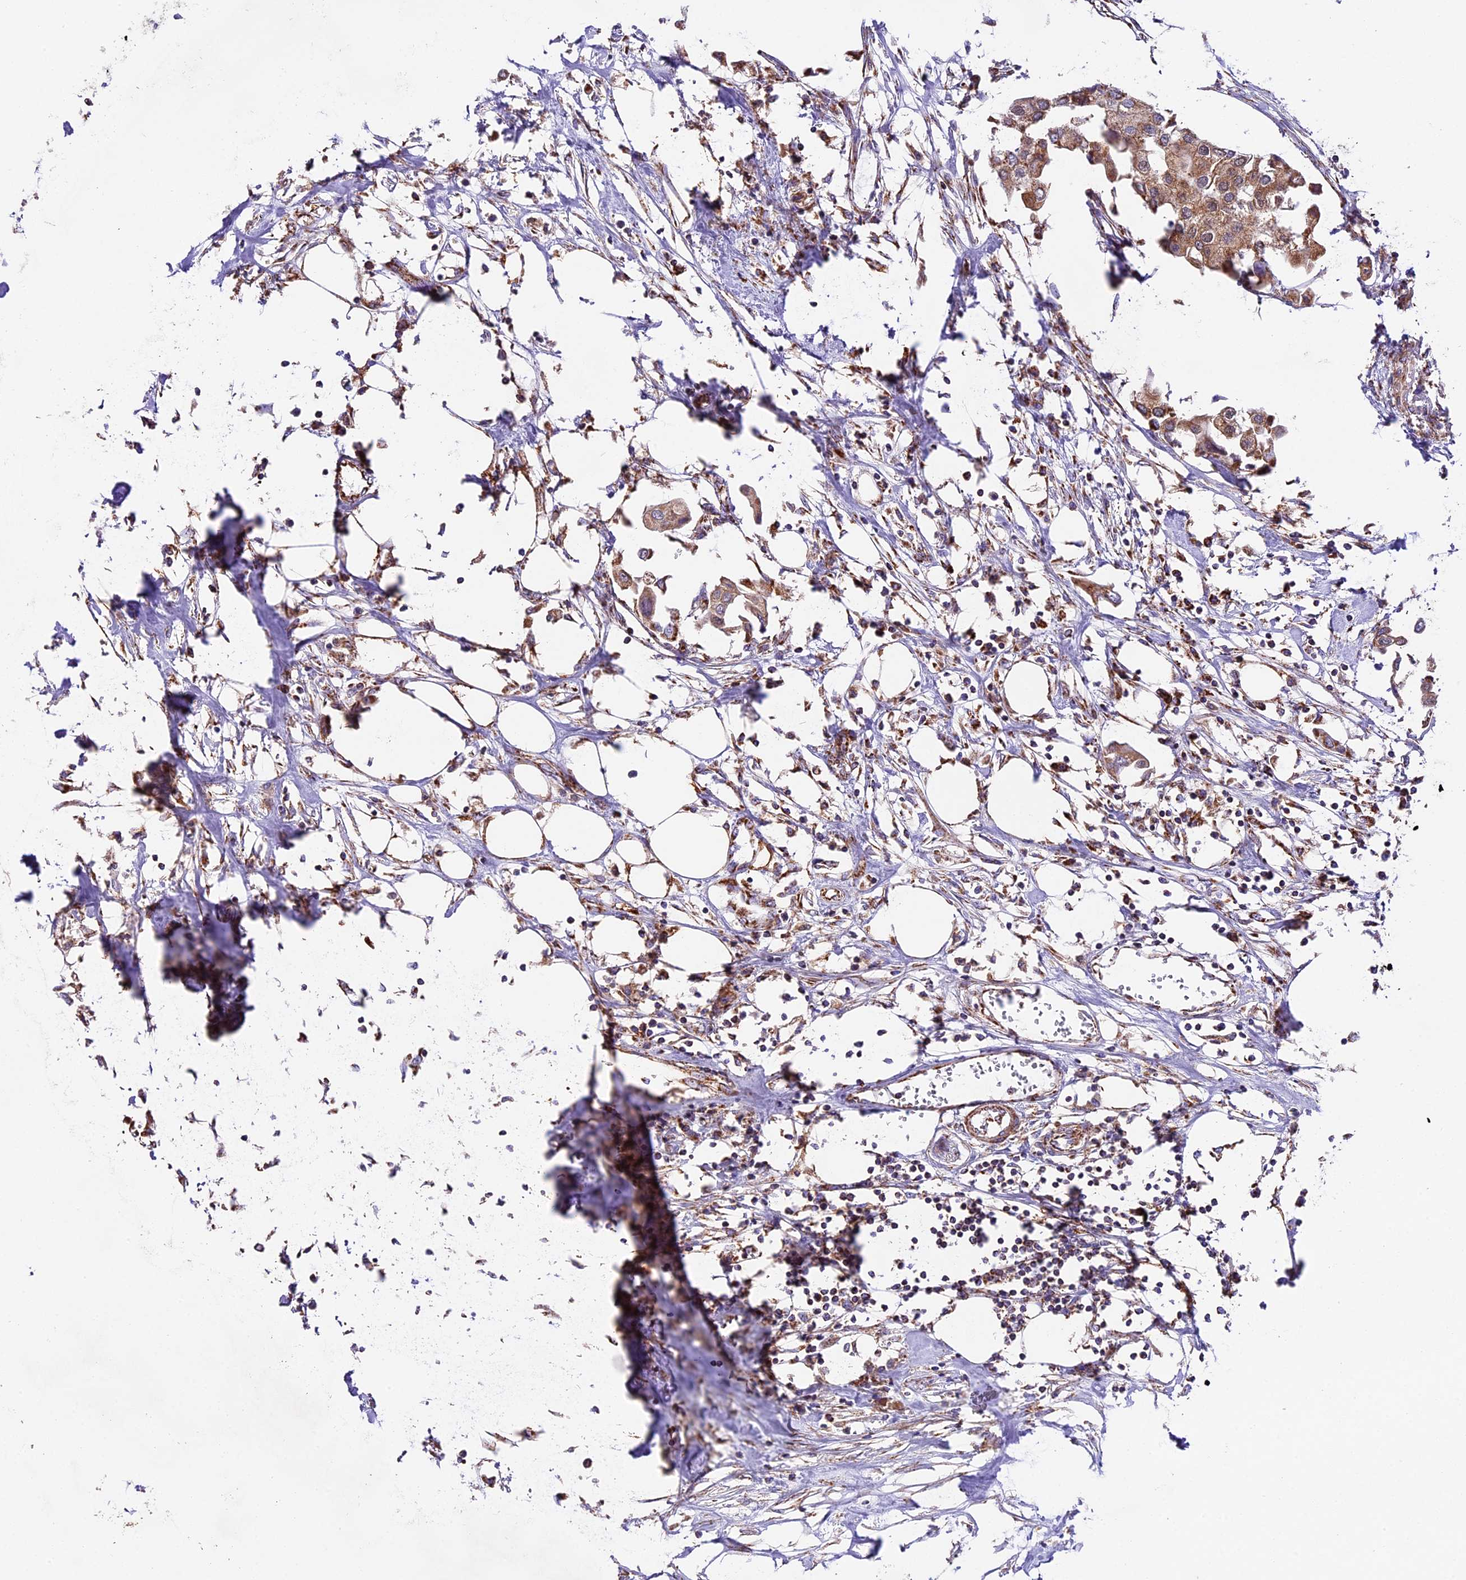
{"staining": {"intensity": "moderate", "quantity": ">75%", "location": "cytoplasmic/membranous"}, "tissue": "urothelial cancer", "cell_type": "Tumor cells", "image_type": "cancer", "snomed": [{"axis": "morphology", "description": "Urothelial carcinoma, High grade"}, {"axis": "topography", "description": "Urinary bladder"}], "caption": "Immunohistochemical staining of human urothelial carcinoma (high-grade) exhibits medium levels of moderate cytoplasmic/membranous staining in approximately >75% of tumor cells. Nuclei are stained in blue.", "gene": "NDUFA8", "patient": {"sex": "male", "age": 64}}